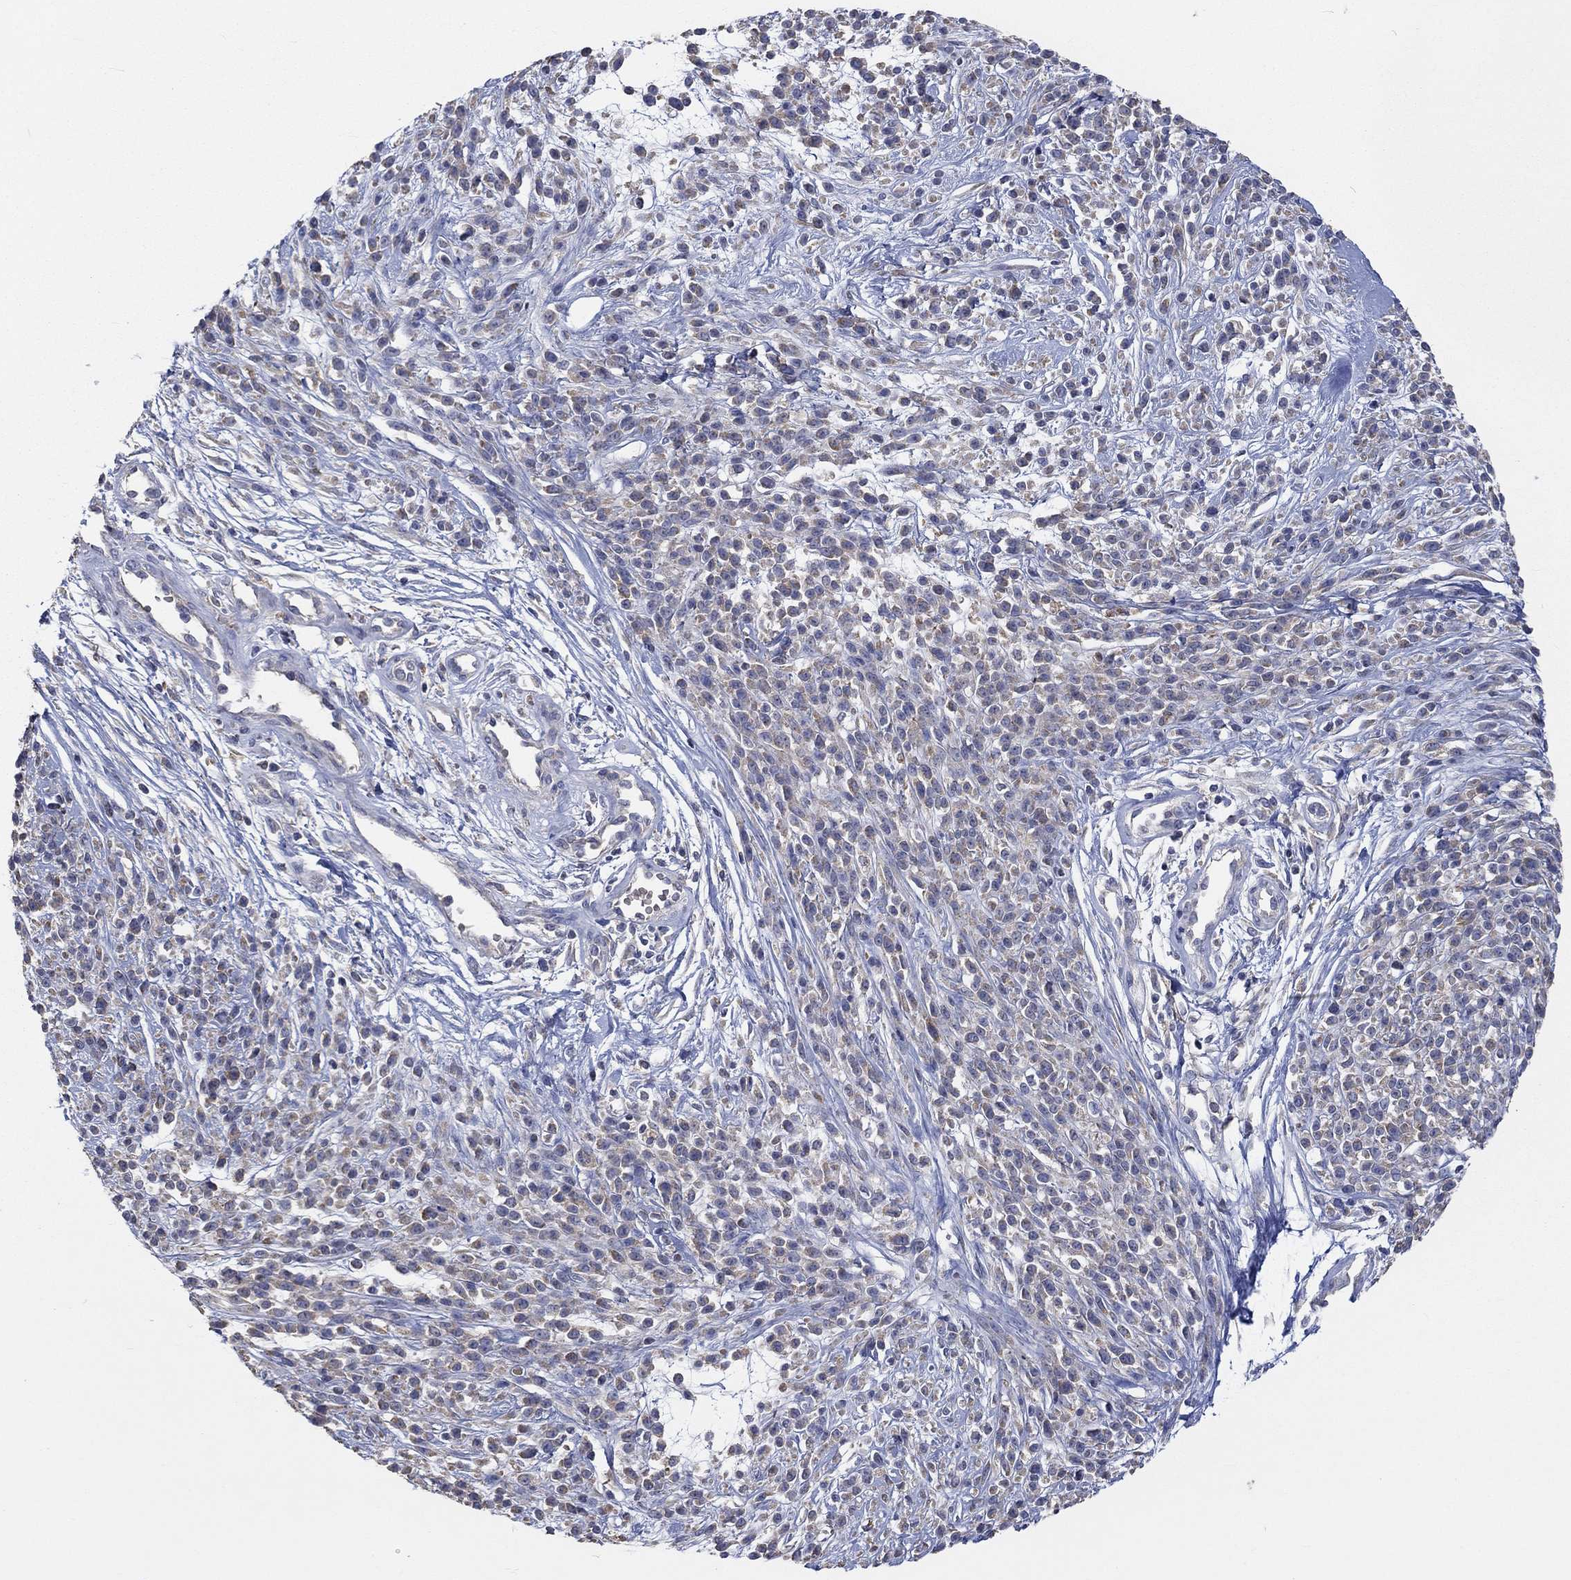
{"staining": {"intensity": "negative", "quantity": "none", "location": "none"}, "tissue": "melanoma", "cell_type": "Tumor cells", "image_type": "cancer", "snomed": [{"axis": "morphology", "description": "Malignant melanoma, NOS"}, {"axis": "topography", "description": "Skin"}, {"axis": "topography", "description": "Skin of trunk"}], "caption": "Tumor cells show no significant staining in melanoma. Brightfield microscopy of immunohistochemistry stained with DAB (3,3'-diaminobenzidine) (brown) and hematoxylin (blue), captured at high magnification.", "gene": "UGT8", "patient": {"sex": "male", "age": 74}}